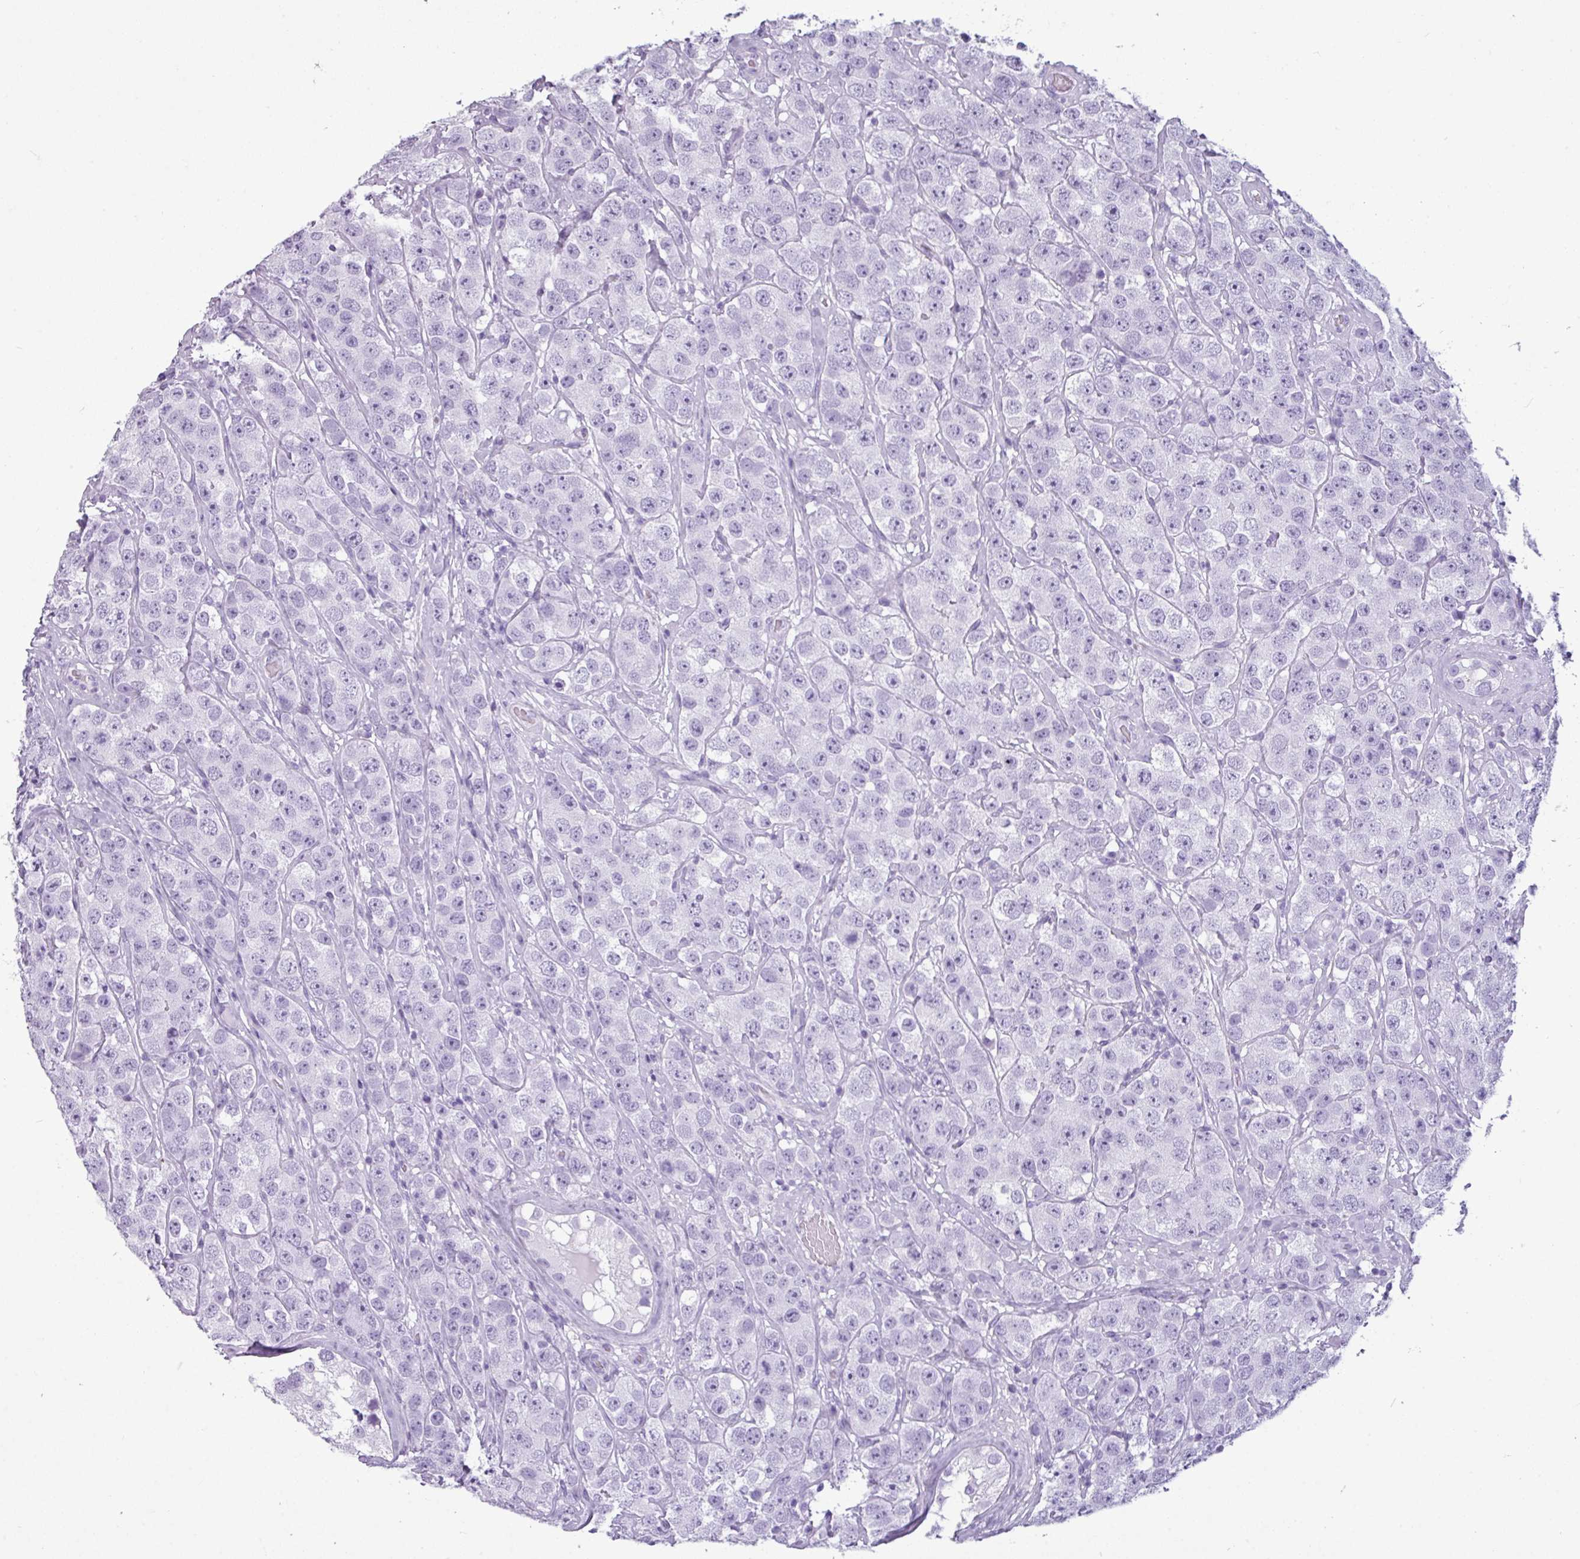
{"staining": {"intensity": "negative", "quantity": "none", "location": "none"}, "tissue": "testis cancer", "cell_type": "Tumor cells", "image_type": "cancer", "snomed": [{"axis": "morphology", "description": "Seminoma, NOS"}, {"axis": "topography", "description": "Testis"}], "caption": "This is a photomicrograph of immunohistochemistry (IHC) staining of seminoma (testis), which shows no expression in tumor cells.", "gene": "AMY1B", "patient": {"sex": "male", "age": 28}}